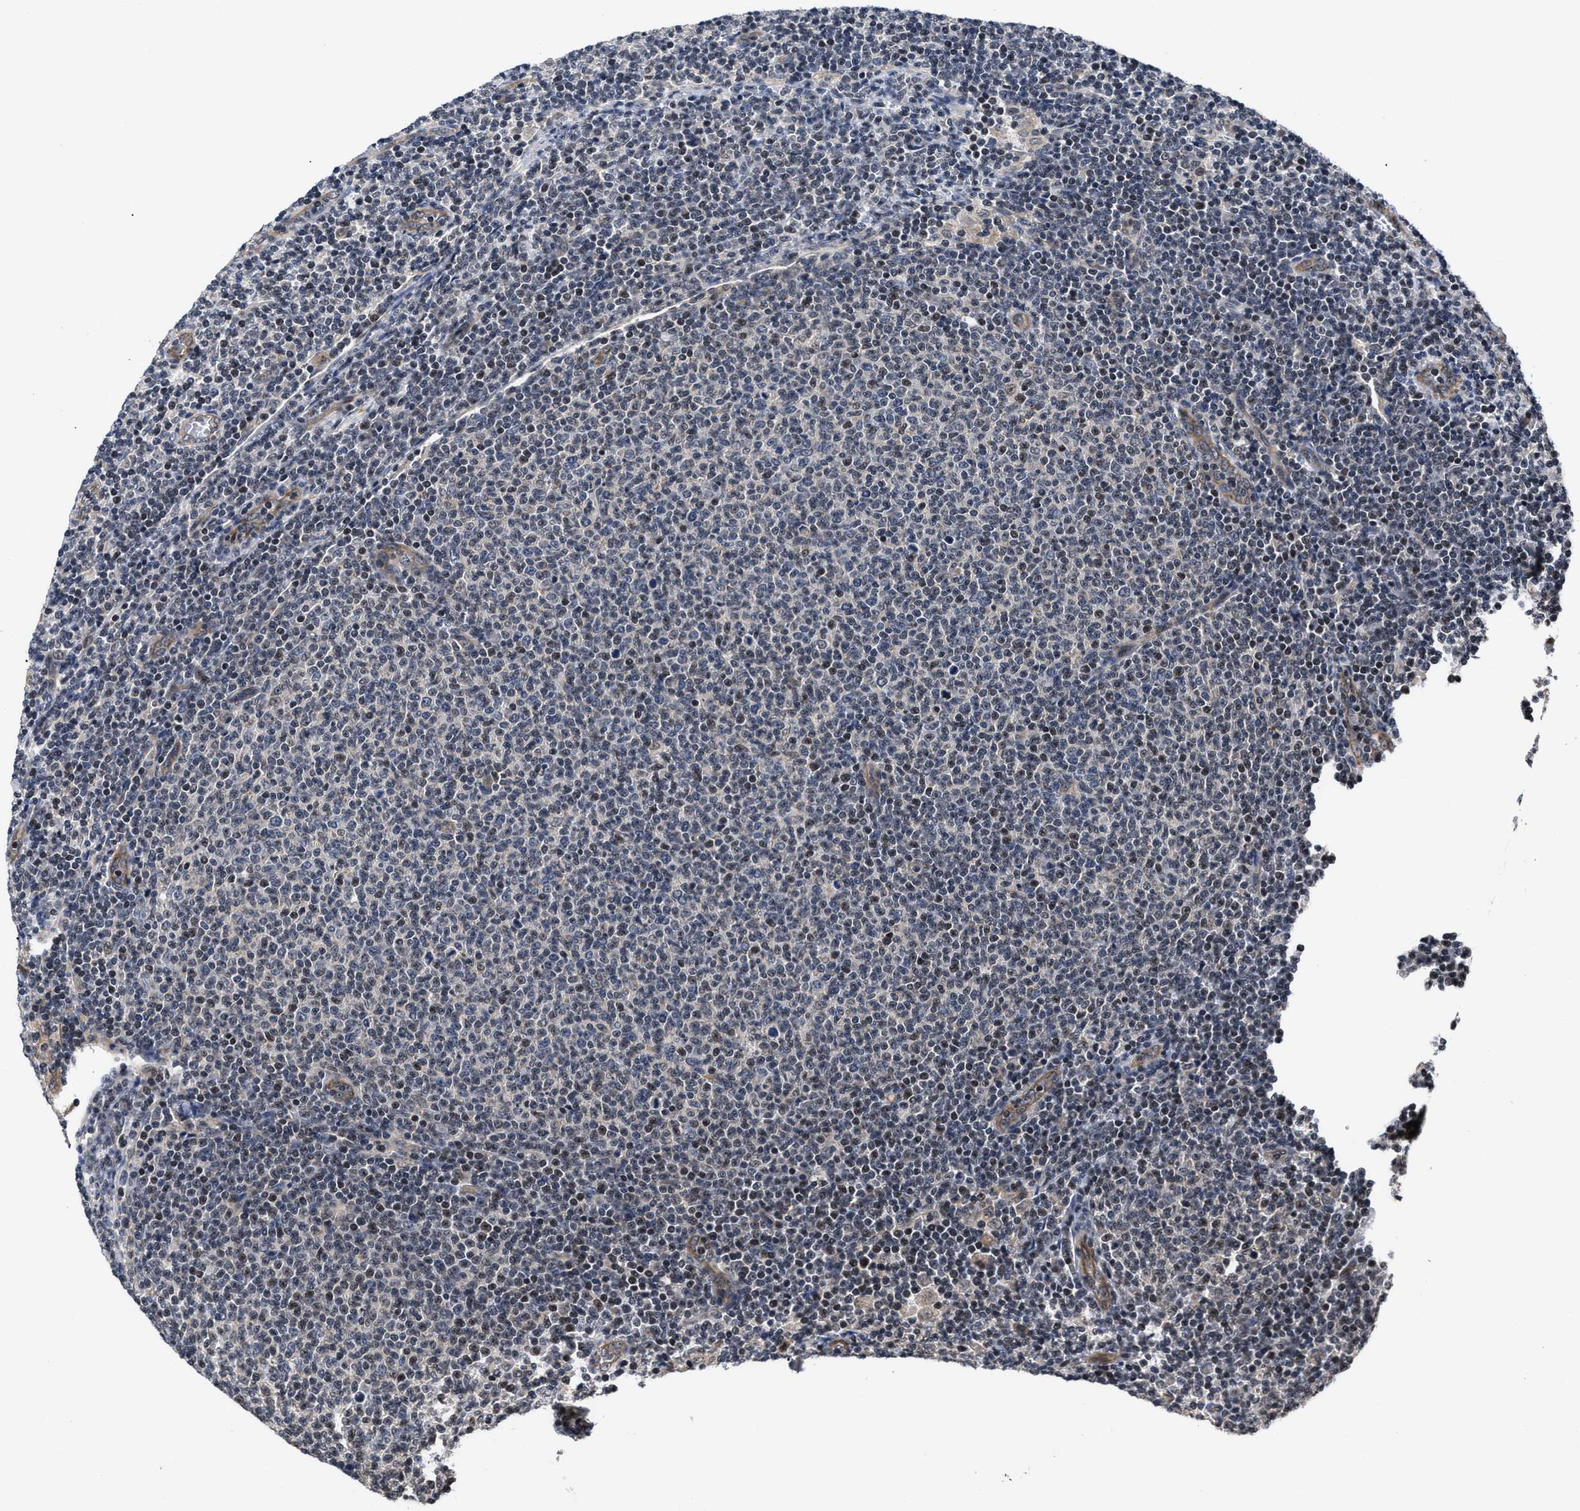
{"staining": {"intensity": "negative", "quantity": "none", "location": "none"}, "tissue": "lymphoma", "cell_type": "Tumor cells", "image_type": "cancer", "snomed": [{"axis": "morphology", "description": "Malignant lymphoma, non-Hodgkin's type, Low grade"}, {"axis": "topography", "description": "Lymph node"}], "caption": "Malignant lymphoma, non-Hodgkin's type (low-grade) was stained to show a protein in brown. There is no significant staining in tumor cells.", "gene": "DNAJC14", "patient": {"sex": "male", "age": 66}}